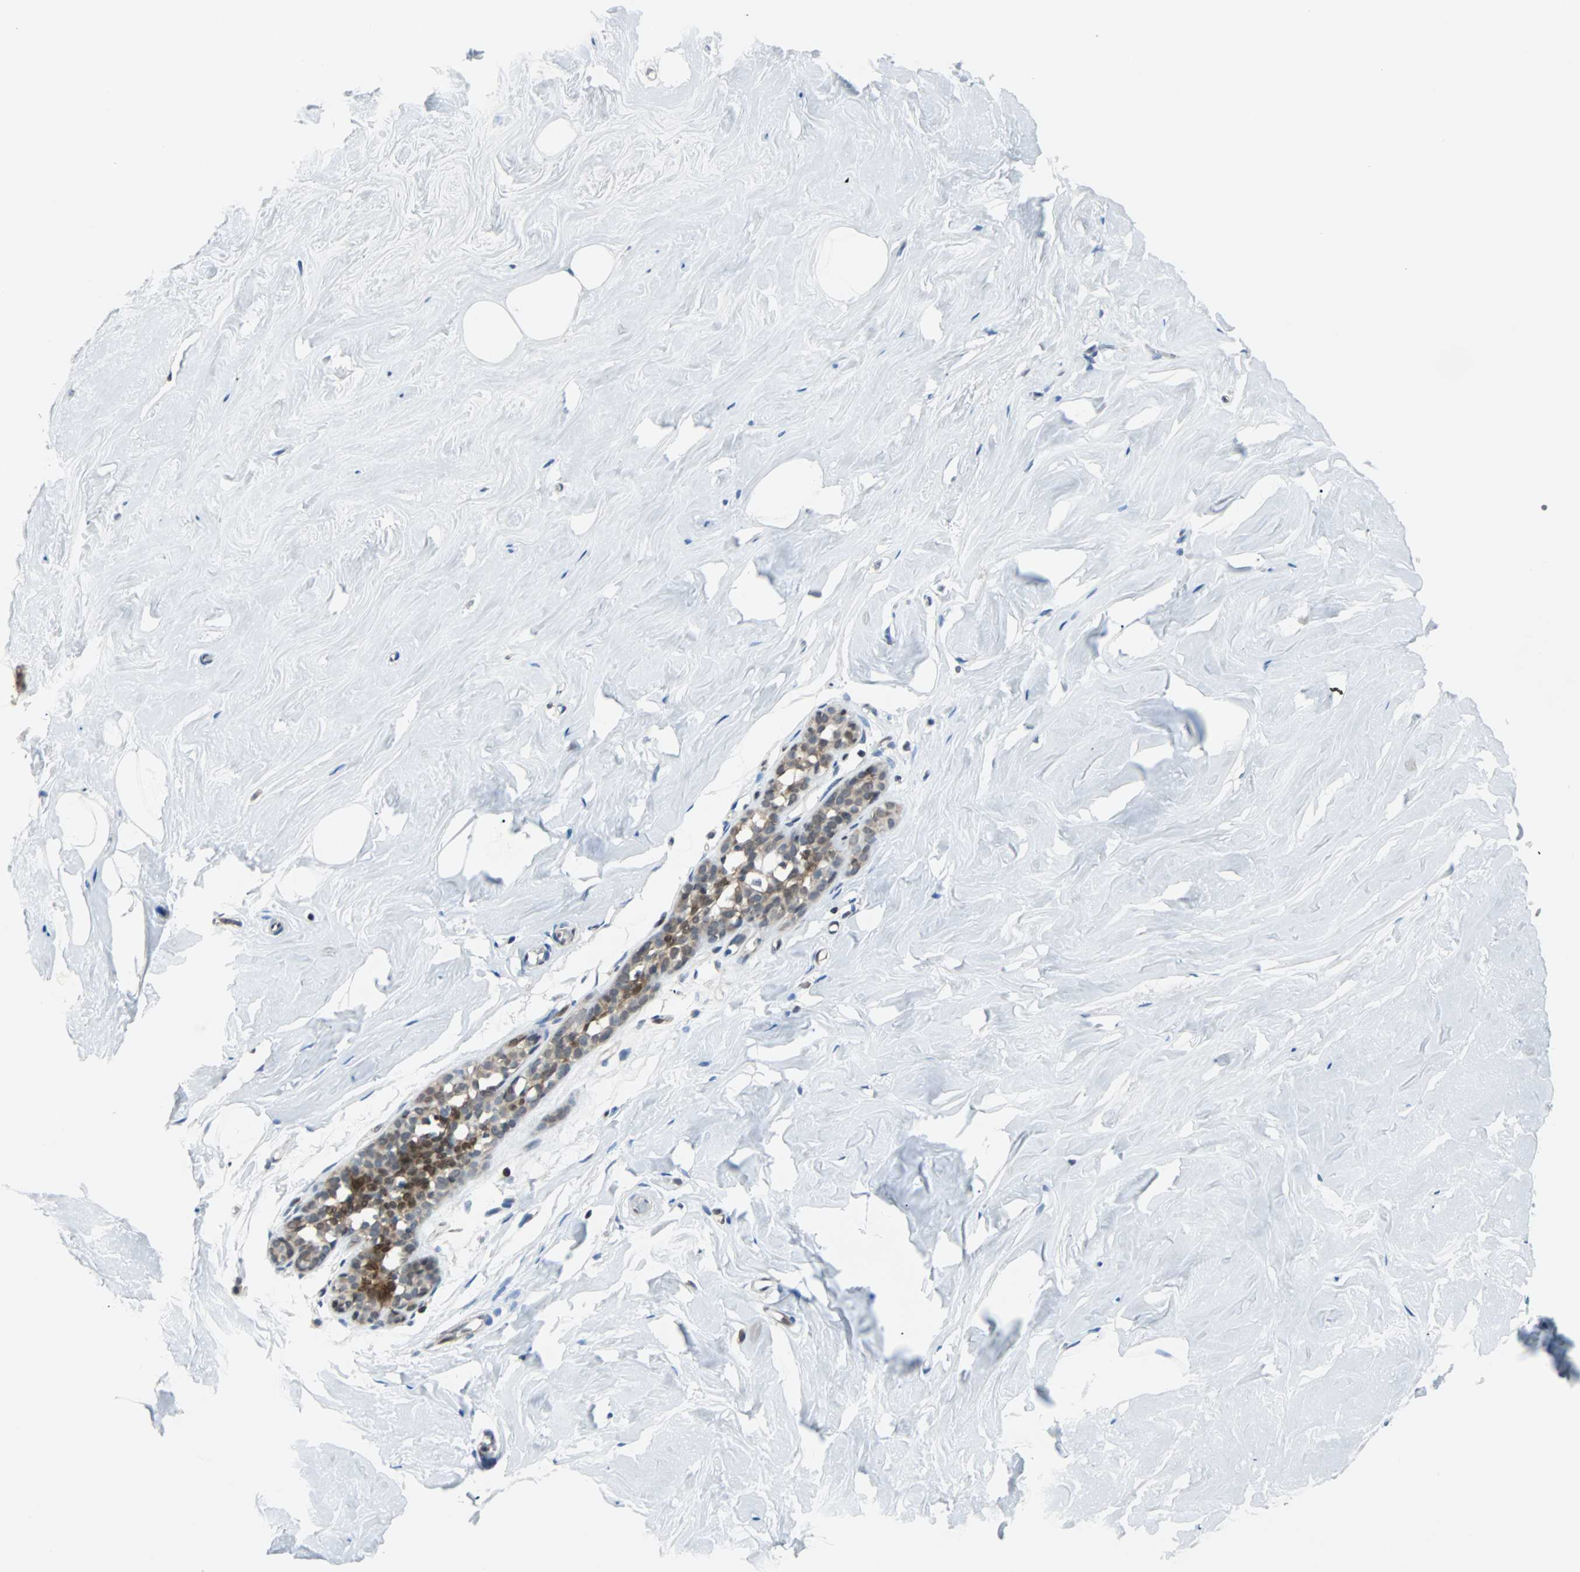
{"staining": {"intensity": "negative", "quantity": "none", "location": "none"}, "tissue": "breast", "cell_type": "Adipocytes", "image_type": "normal", "snomed": [{"axis": "morphology", "description": "Normal tissue, NOS"}, {"axis": "topography", "description": "Breast"}], "caption": "Immunohistochemistry (IHC) image of benign human breast stained for a protein (brown), which displays no staining in adipocytes. Nuclei are stained in blue.", "gene": "MAP2K6", "patient": {"sex": "female", "age": 75}}